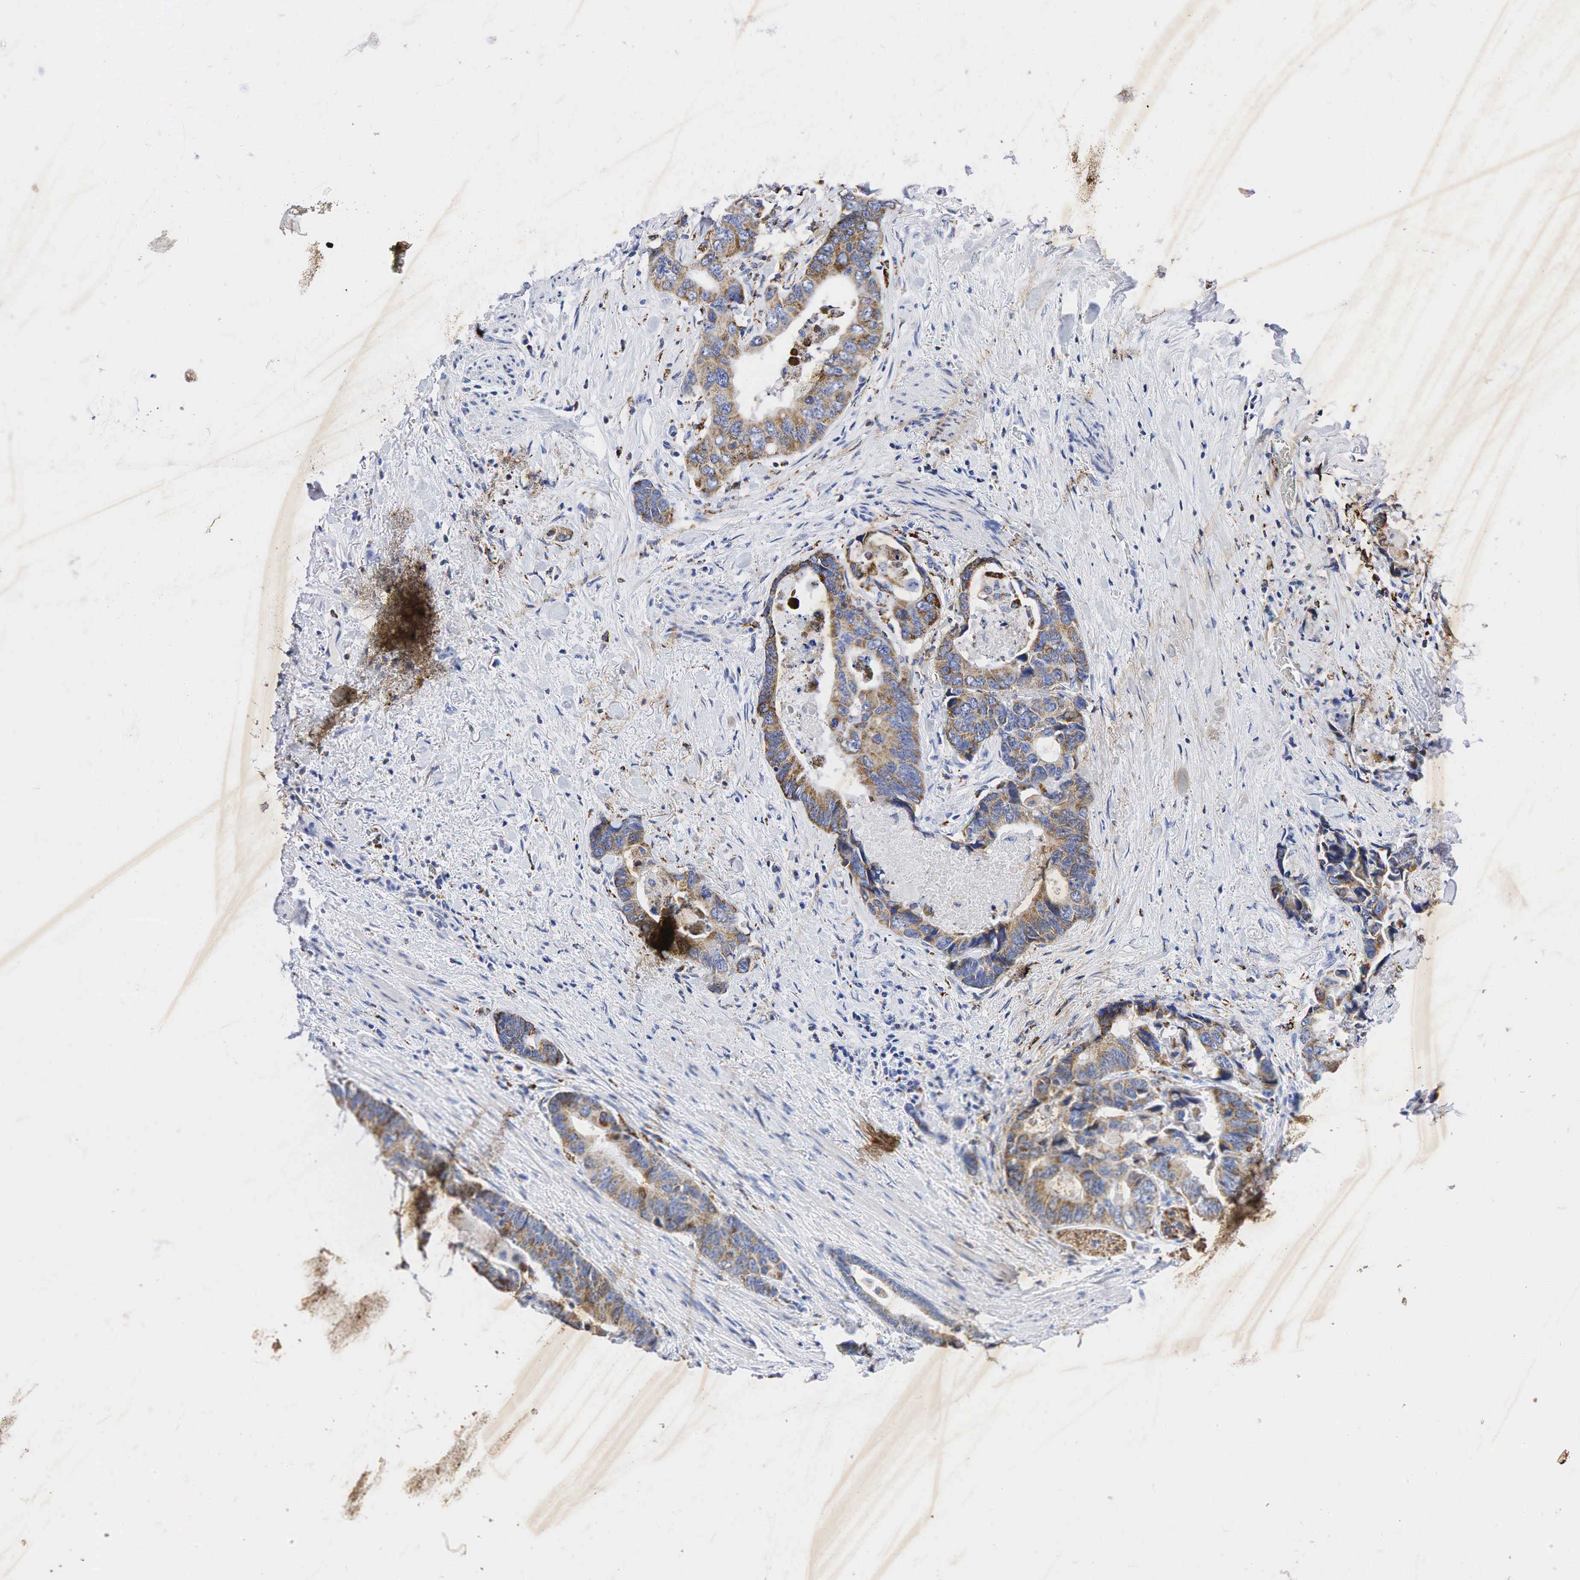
{"staining": {"intensity": "moderate", "quantity": ">75%", "location": "cytoplasmic/membranous"}, "tissue": "colorectal cancer", "cell_type": "Tumor cells", "image_type": "cancer", "snomed": [{"axis": "morphology", "description": "Adenocarcinoma, NOS"}, {"axis": "topography", "description": "Rectum"}], "caption": "The photomicrograph demonstrates a brown stain indicating the presence of a protein in the cytoplasmic/membranous of tumor cells in colorectal cancer (adenocarcinoma).", "gene": "SYP", "patient": {"sex": "female", "age": 67}}